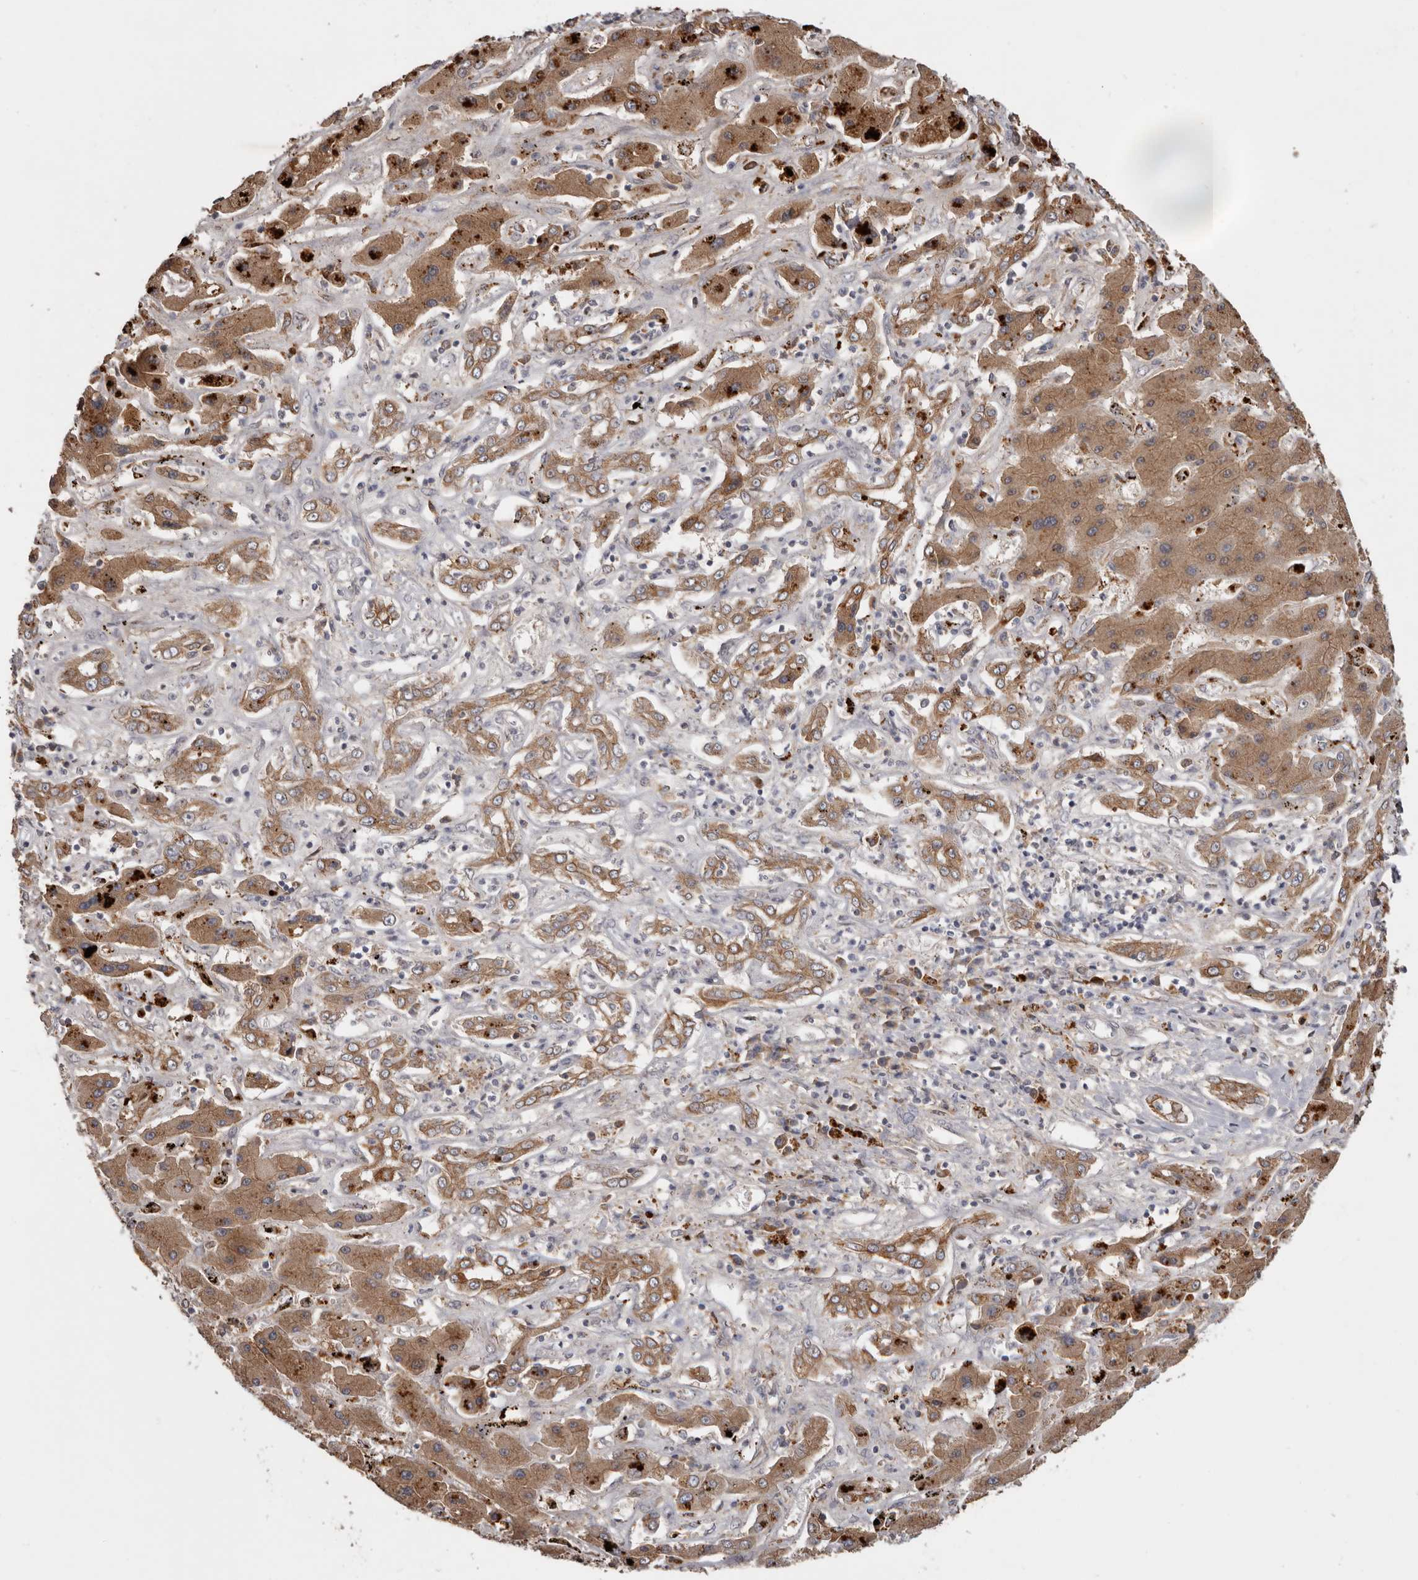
{"staining": {"intensity": "moderate", "quantity": ">75%", "location": "cytoplasmic/membranous"}, "tissue": "liver cancer", "cell_type": "Tumor cells", "image_type": "cancer", "snomed": [{"axis": "morphology", "description": "Cholangiocarcinoma"}, {"axis": "topography", "description": "Liver"}], "caption": "Immunohistochemistry (IHC) of human liver cholangiocarcinoma reveals medium levels of moderate cytoplasmic/membranous staining in approximately >75% of tumor cells. (Brightfield microscopy of DAB IHC at high magnification).", "gene": "NMUR1", "patient": {"sex": "male", "age": 67}}